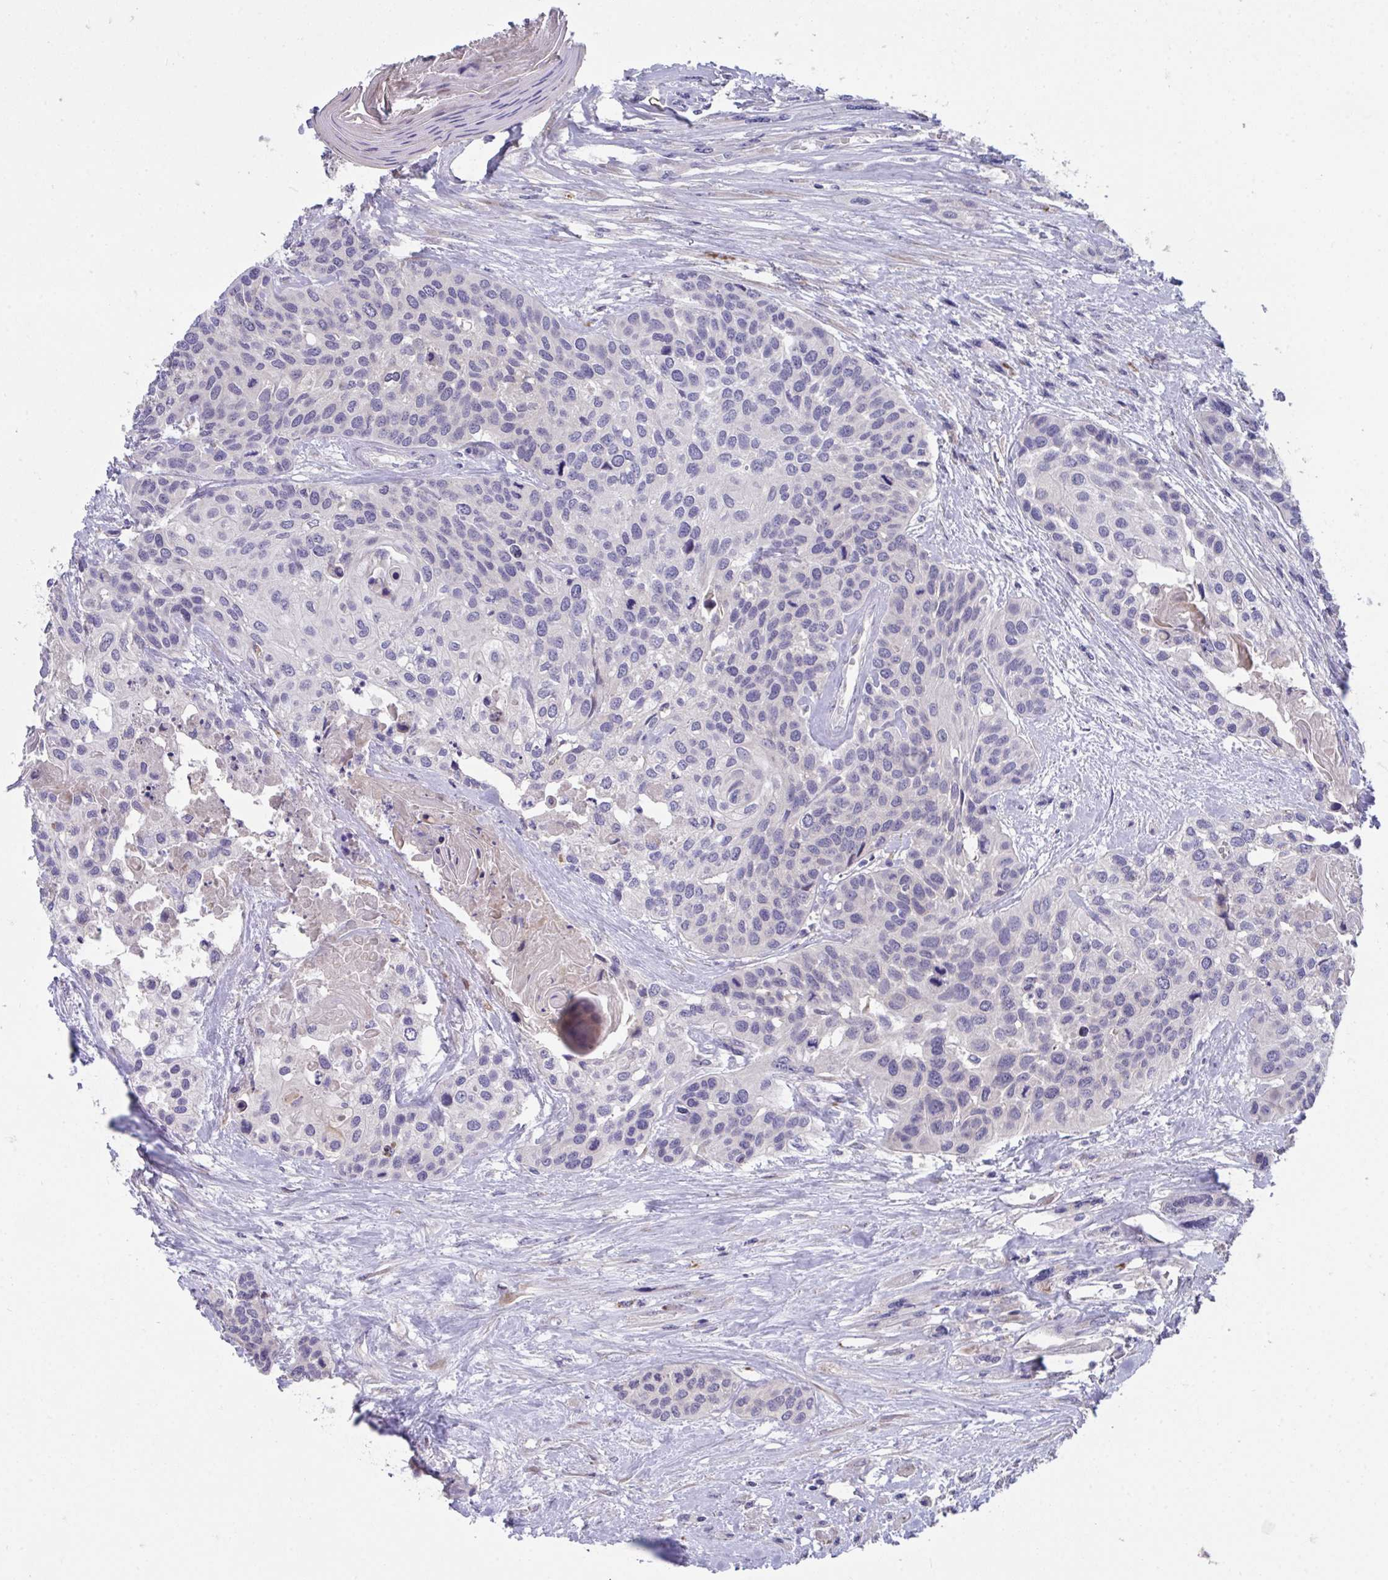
{"staining": {"intensity": "negative", "quantity": "none", "location": "none"}, "tissue": "head and neck cancer", "cell_type": "Tumor cells", "image_type": "cancer", "snomed": [{"axis": "morphology", "description": "Squamous cell carcinoma, NOS"}, {"axis": "topography", "description": "Head-Neck"}], "caption": "Immunohistochemistry (IHC) image of human head and neck cancer (squamous cell carcinoma) stained for a protein (brown), which shows no staining in tumor cells.", "gene": "SUSD4", "patient": {"sex": "female", "age": 50}}